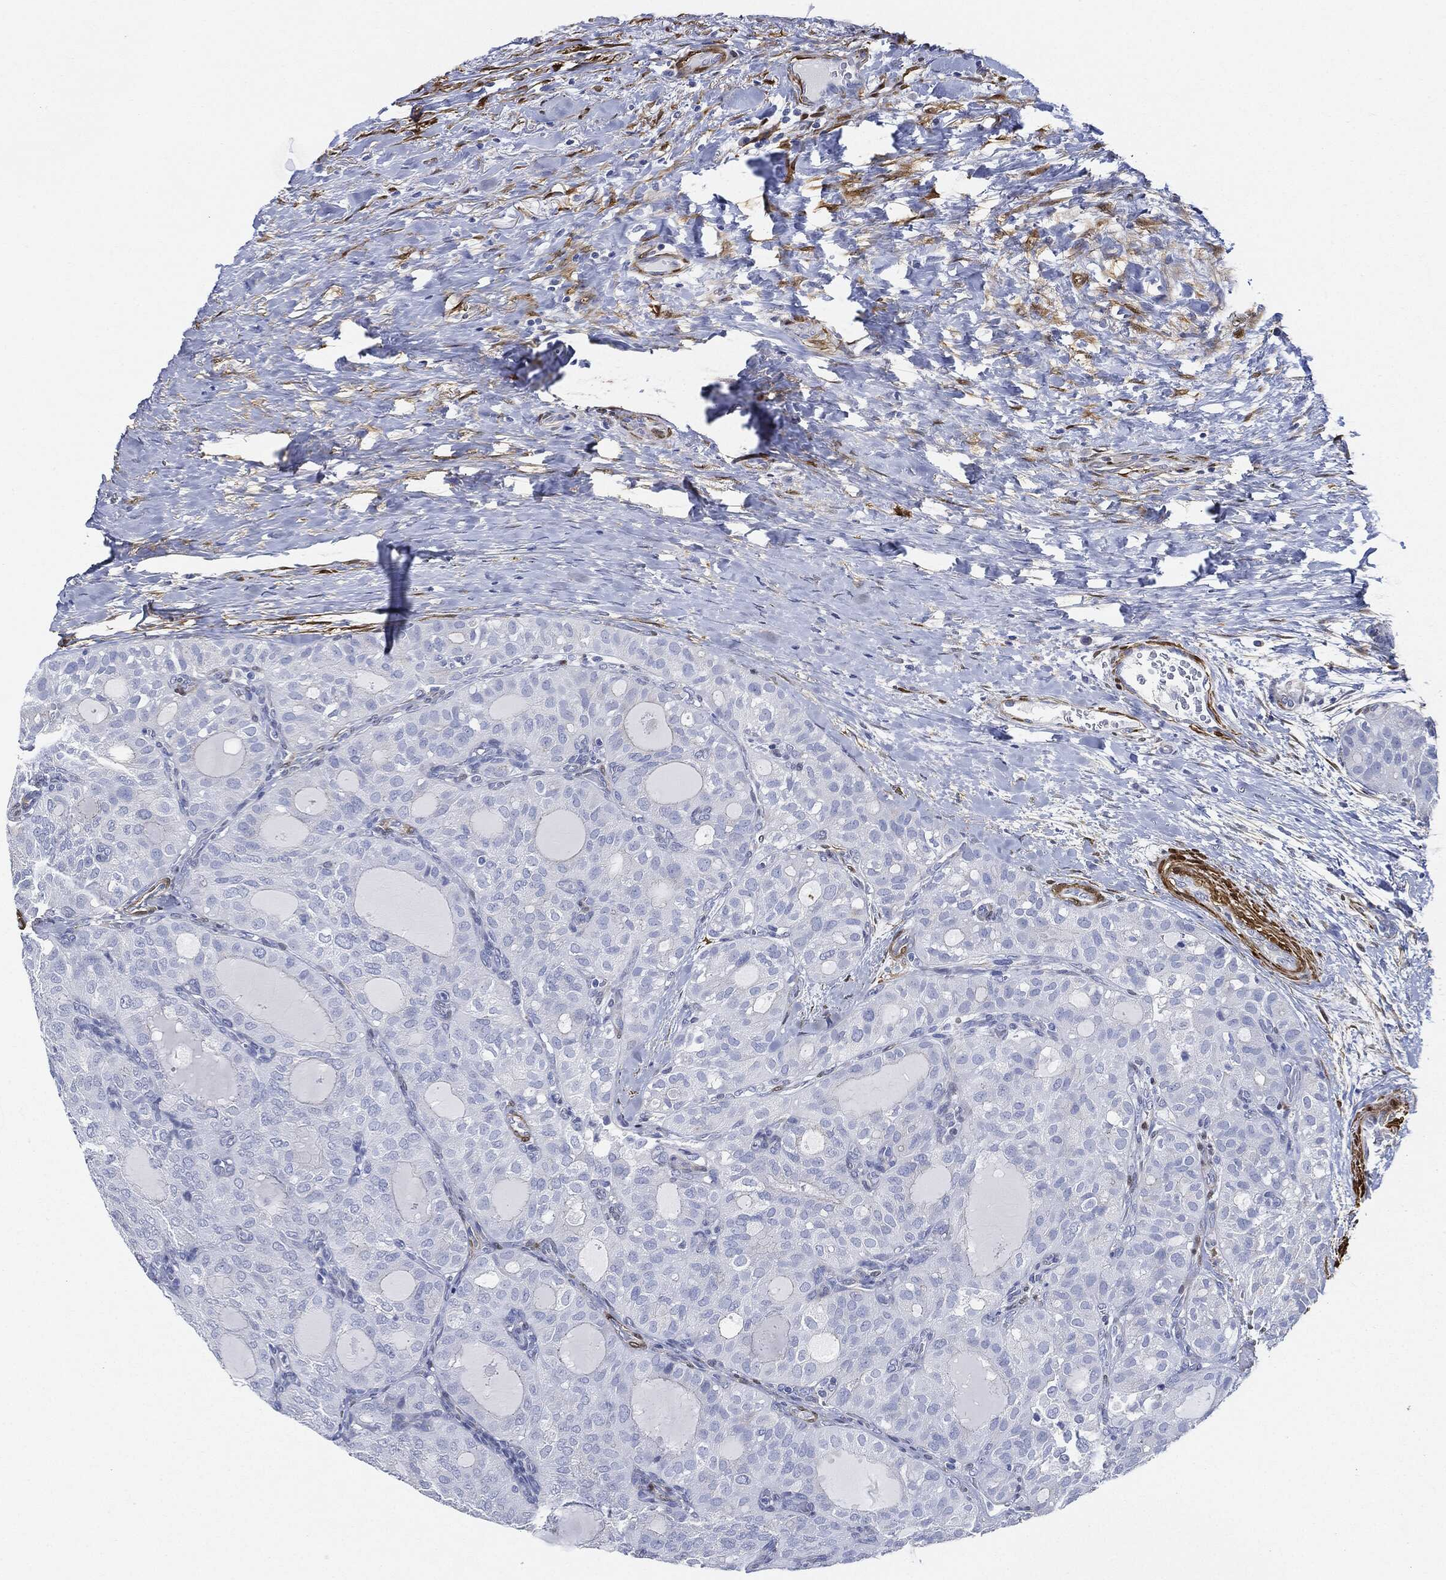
{"staining": {"intensity": "negative", "quantity": "none", "location": "none"}, "tissue": "thyroid cancer", "cell_type": "Tumor cells", "image_type": "cancer", "snomed": [{"axis": "morphology", "description": "Follicular adenoma carcinoma, NOS"}, {"axis": "topography", "description": "Thyroid gland"}], "caption": "The histopathology image shows no significant expression in tumor cells of thyroid follicular adenoma carcinoma. (DAB immunohistochemistry (IHC) visualized using brightfield microscopy, high magnification).", "gene": "TAGLN", "patient": {"sex": "male", "age": 75}}